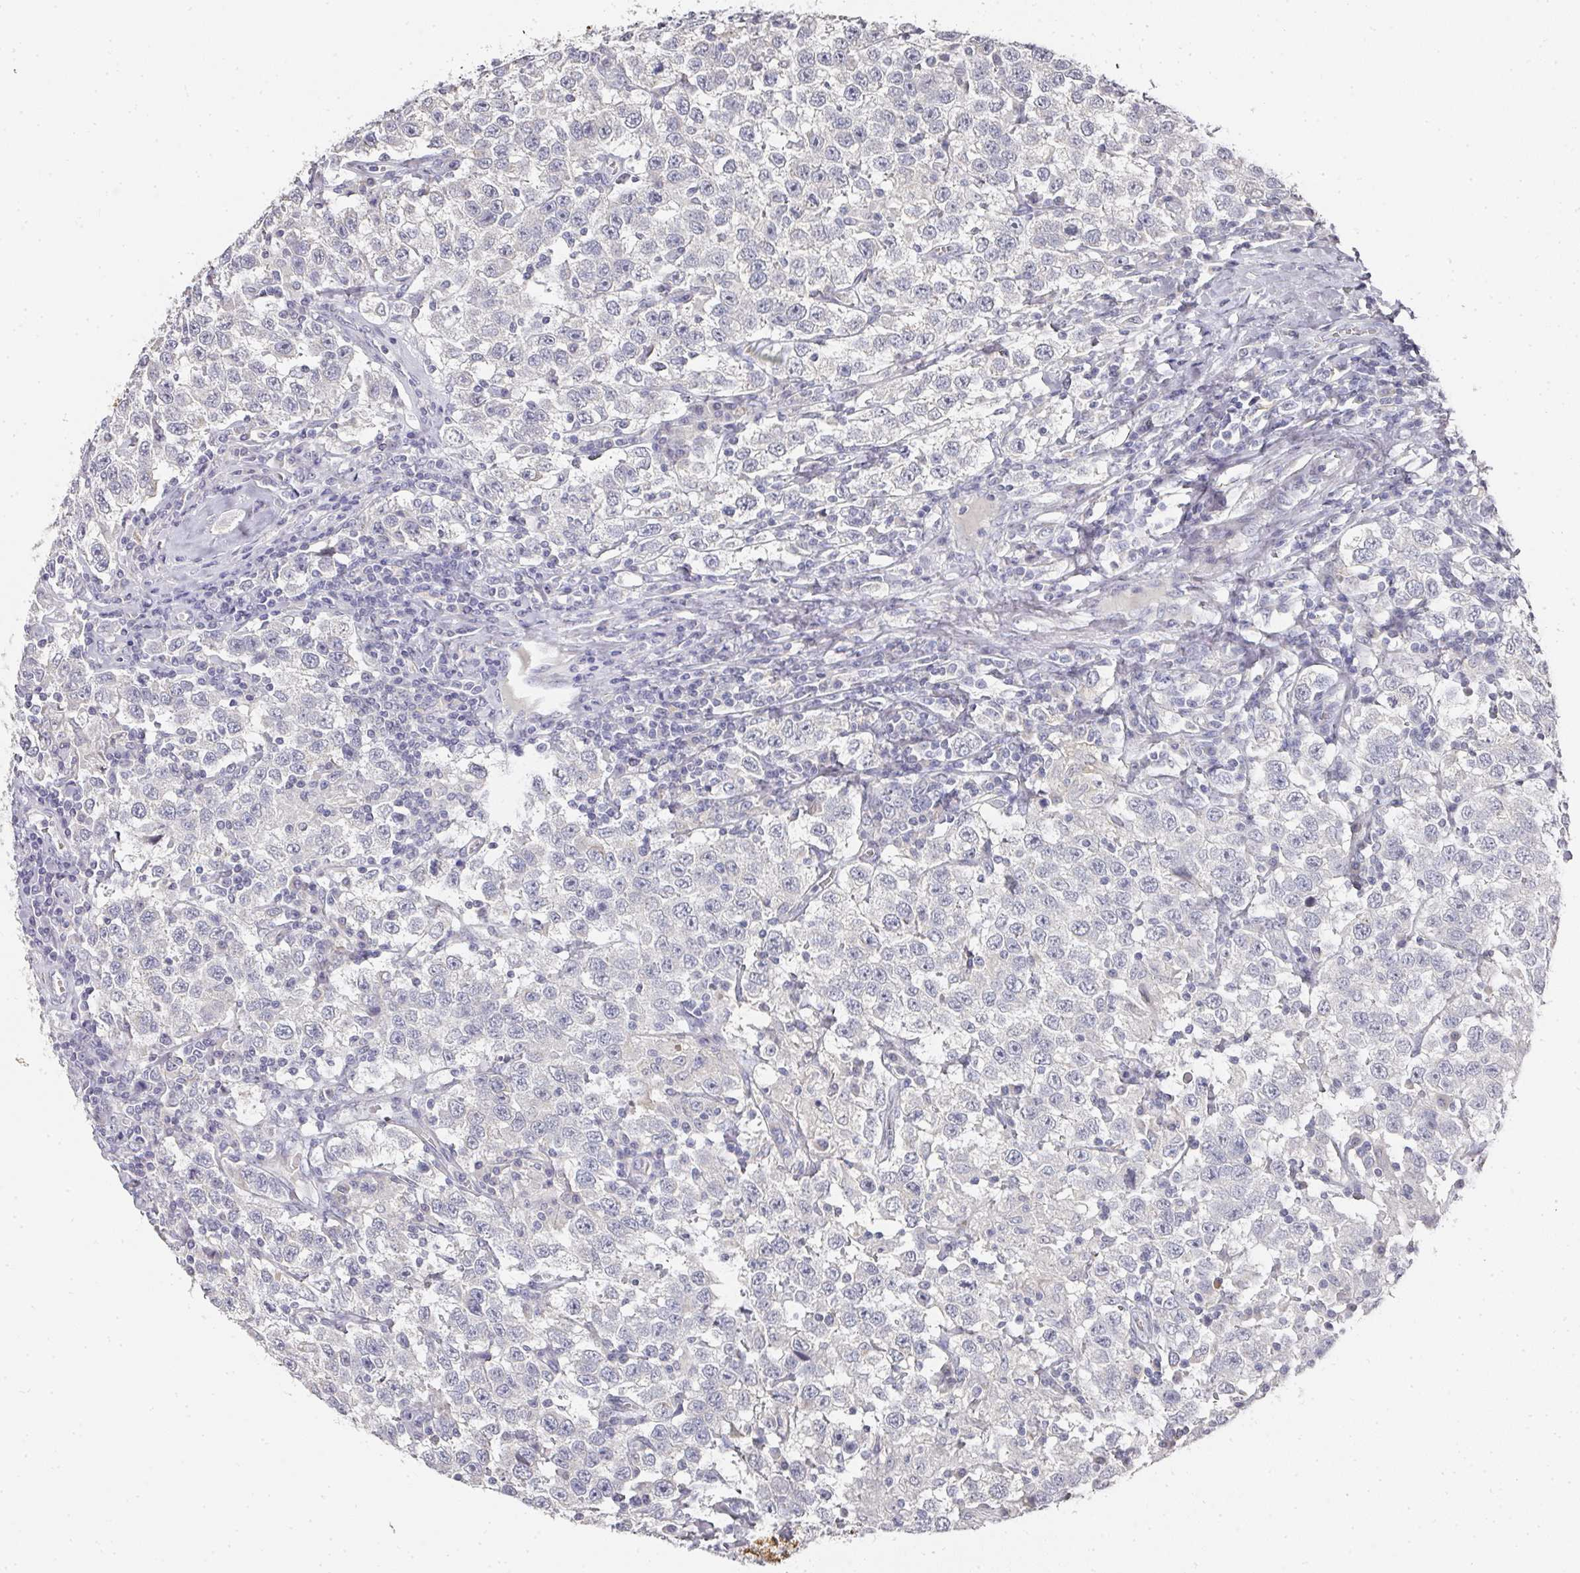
{"staining": {"intensity": "negative", "quantity": "none", "location": "none"}, "tissue": "testis cancer", "cell_type": "Tumor cells", "image_type": "cancer", "snomed": [{"axis": "morphology", "description": "Seminoma, NOS"}, {"axis": "topography", "description": "Testis"}], "caption": "Histopathology image shows no significant protein positivity in tumor cells of testis seminoma. (Immunohistochemistry (ihc), brightfield microscopy, high magnification).", "gene": "CAMP", "patient": {"sex": "male", "age": 41}}